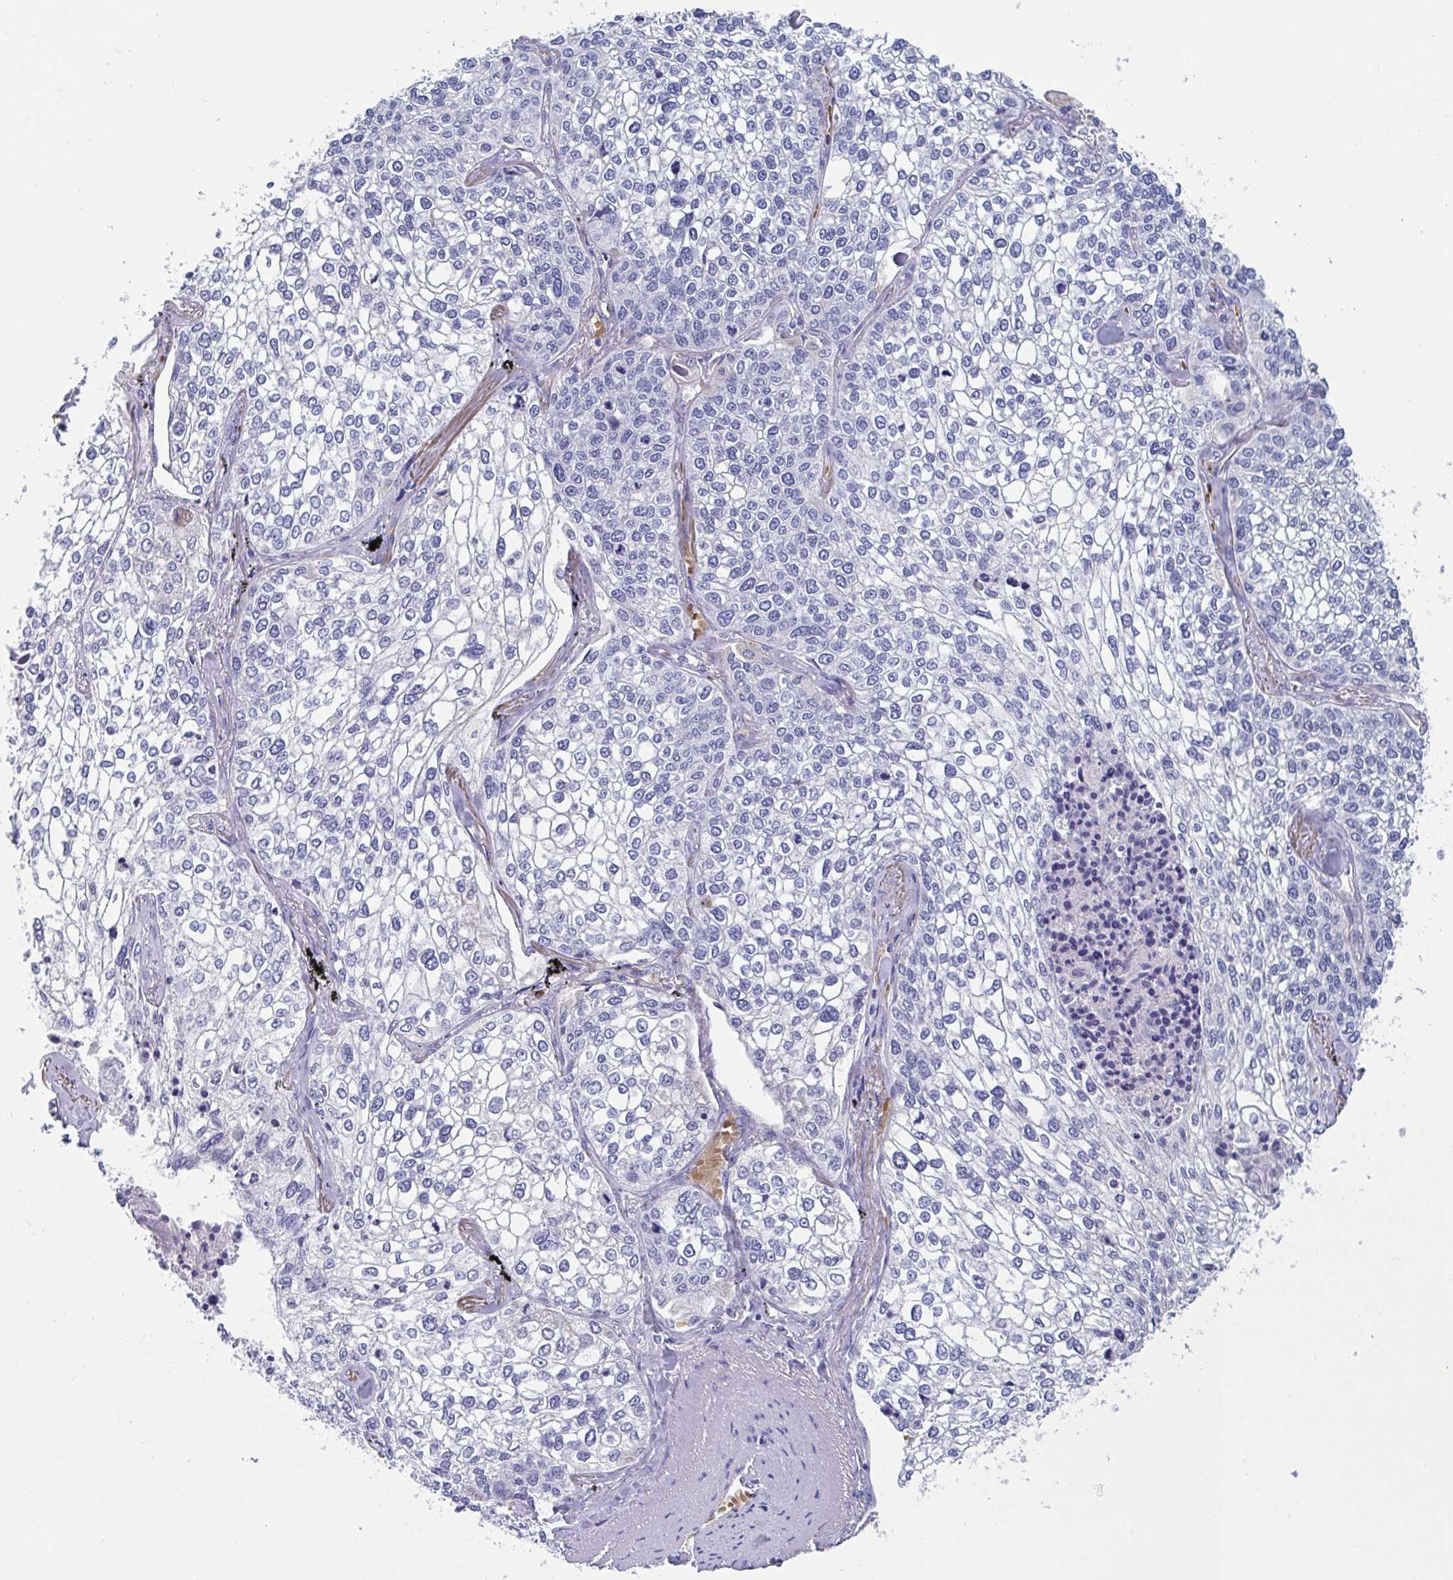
{"staining": {"intensity": "negative", "quantity": "none", "location": "none"}, "tissue": "lung cancer", "cell_type": "Tumor cells", "image_type": "cancer", "snomed": [{"axis": "morphology", "description": "Squamous cell carcinoma, NOS"}, {"axis": "topography", "description": "Lung"}], "caption": "IHC of lung cancer exhibits no positivity in tumor cells.", "gene": "TTC30B", "patient": {"sex": "male", "age": 74}}